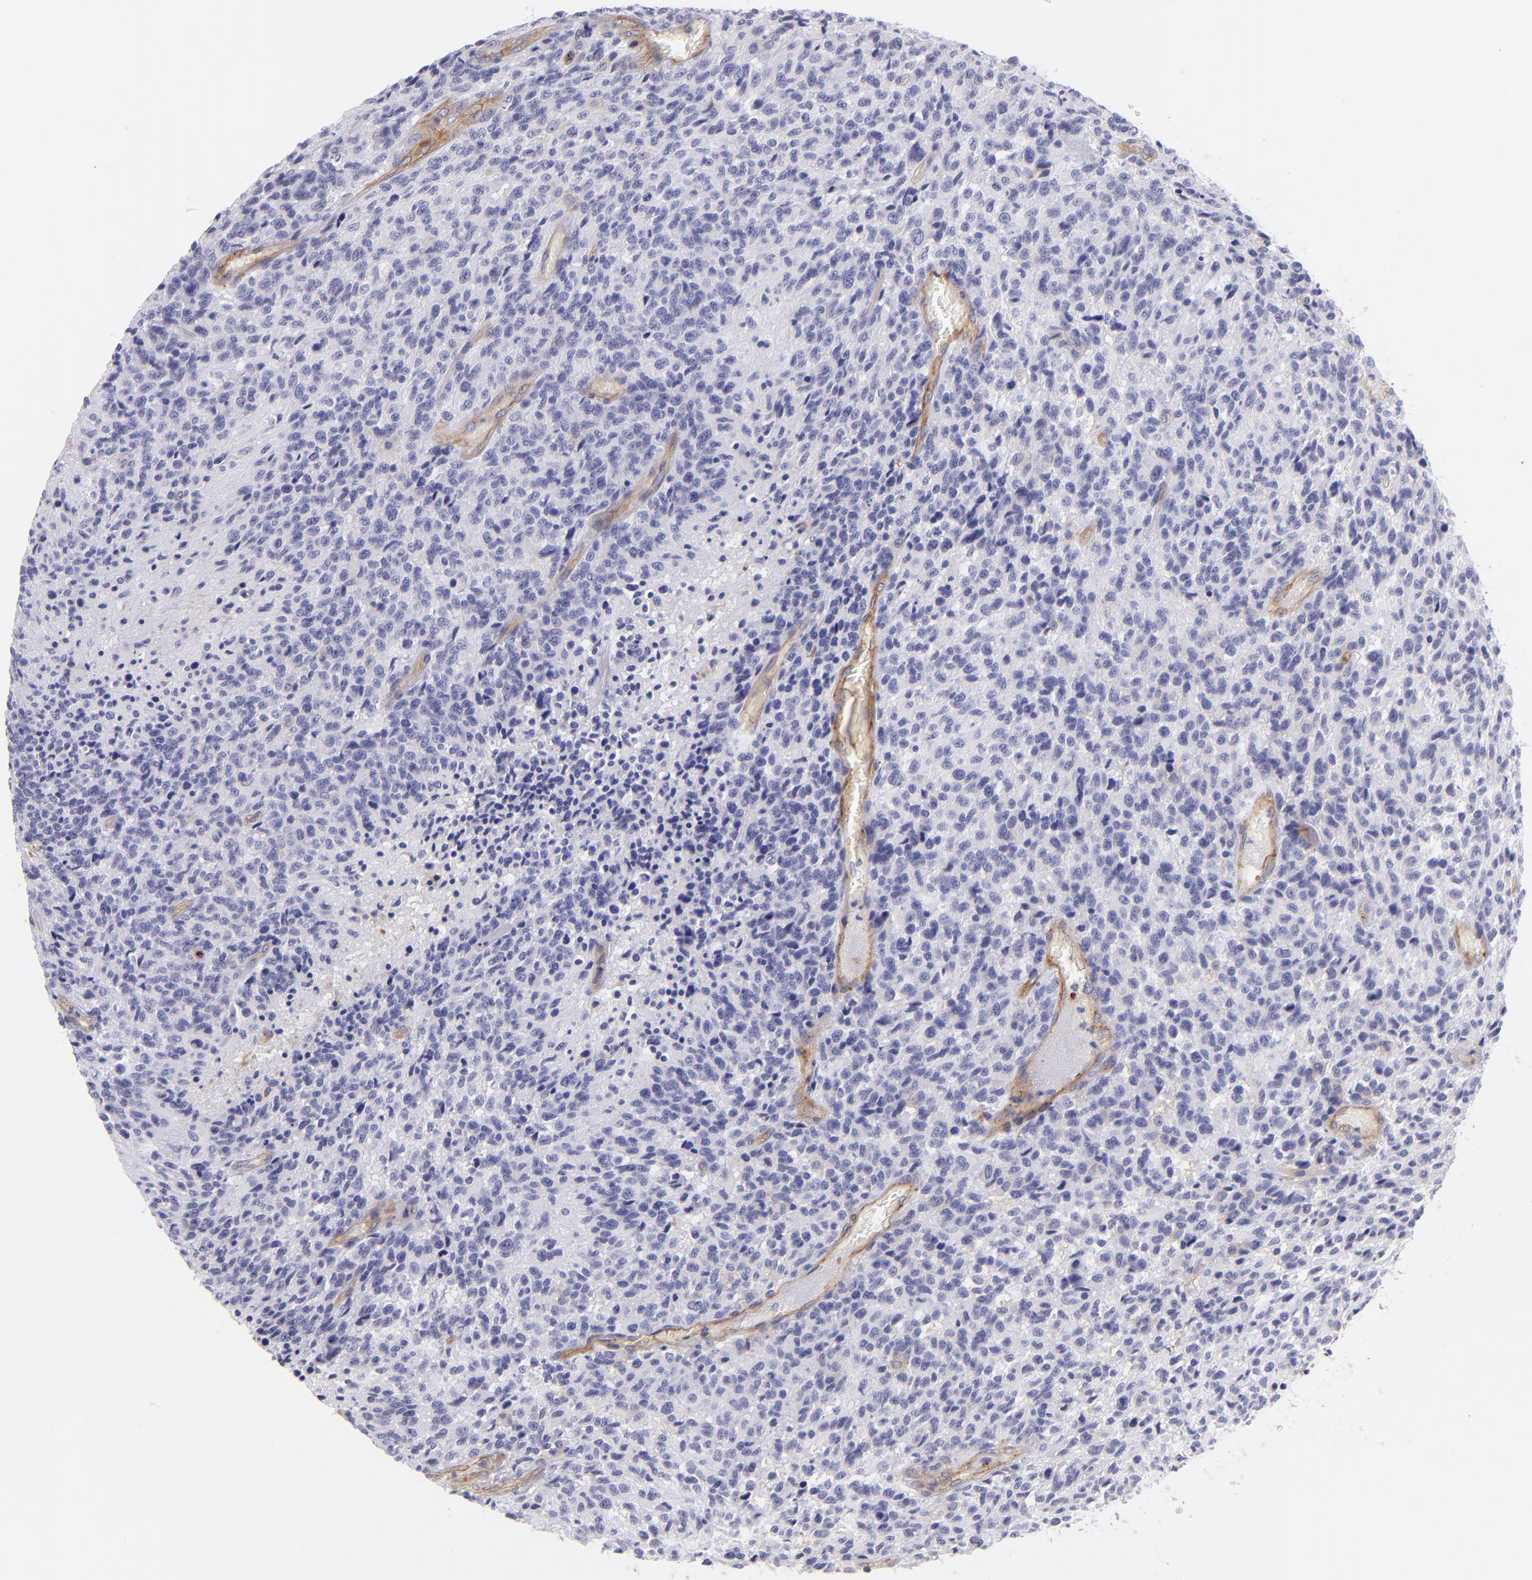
{"staining": {"intensity": "negative", "quantity": "none", "location": "none"}, "tissue": "glioma", "cell_type": "Tumor cells", "image_type": "cancer", "snomed": [{"axis": "morphology", "description": "Glioma, malignant, High grade"}, {"axis": "topography", "description": "Brain"}], "caption": "The micrograph demonstrates no staining of tumor cells in glioma.", "gene": "ENTPD1", "patient": {"sex": "male", "age": 36}}